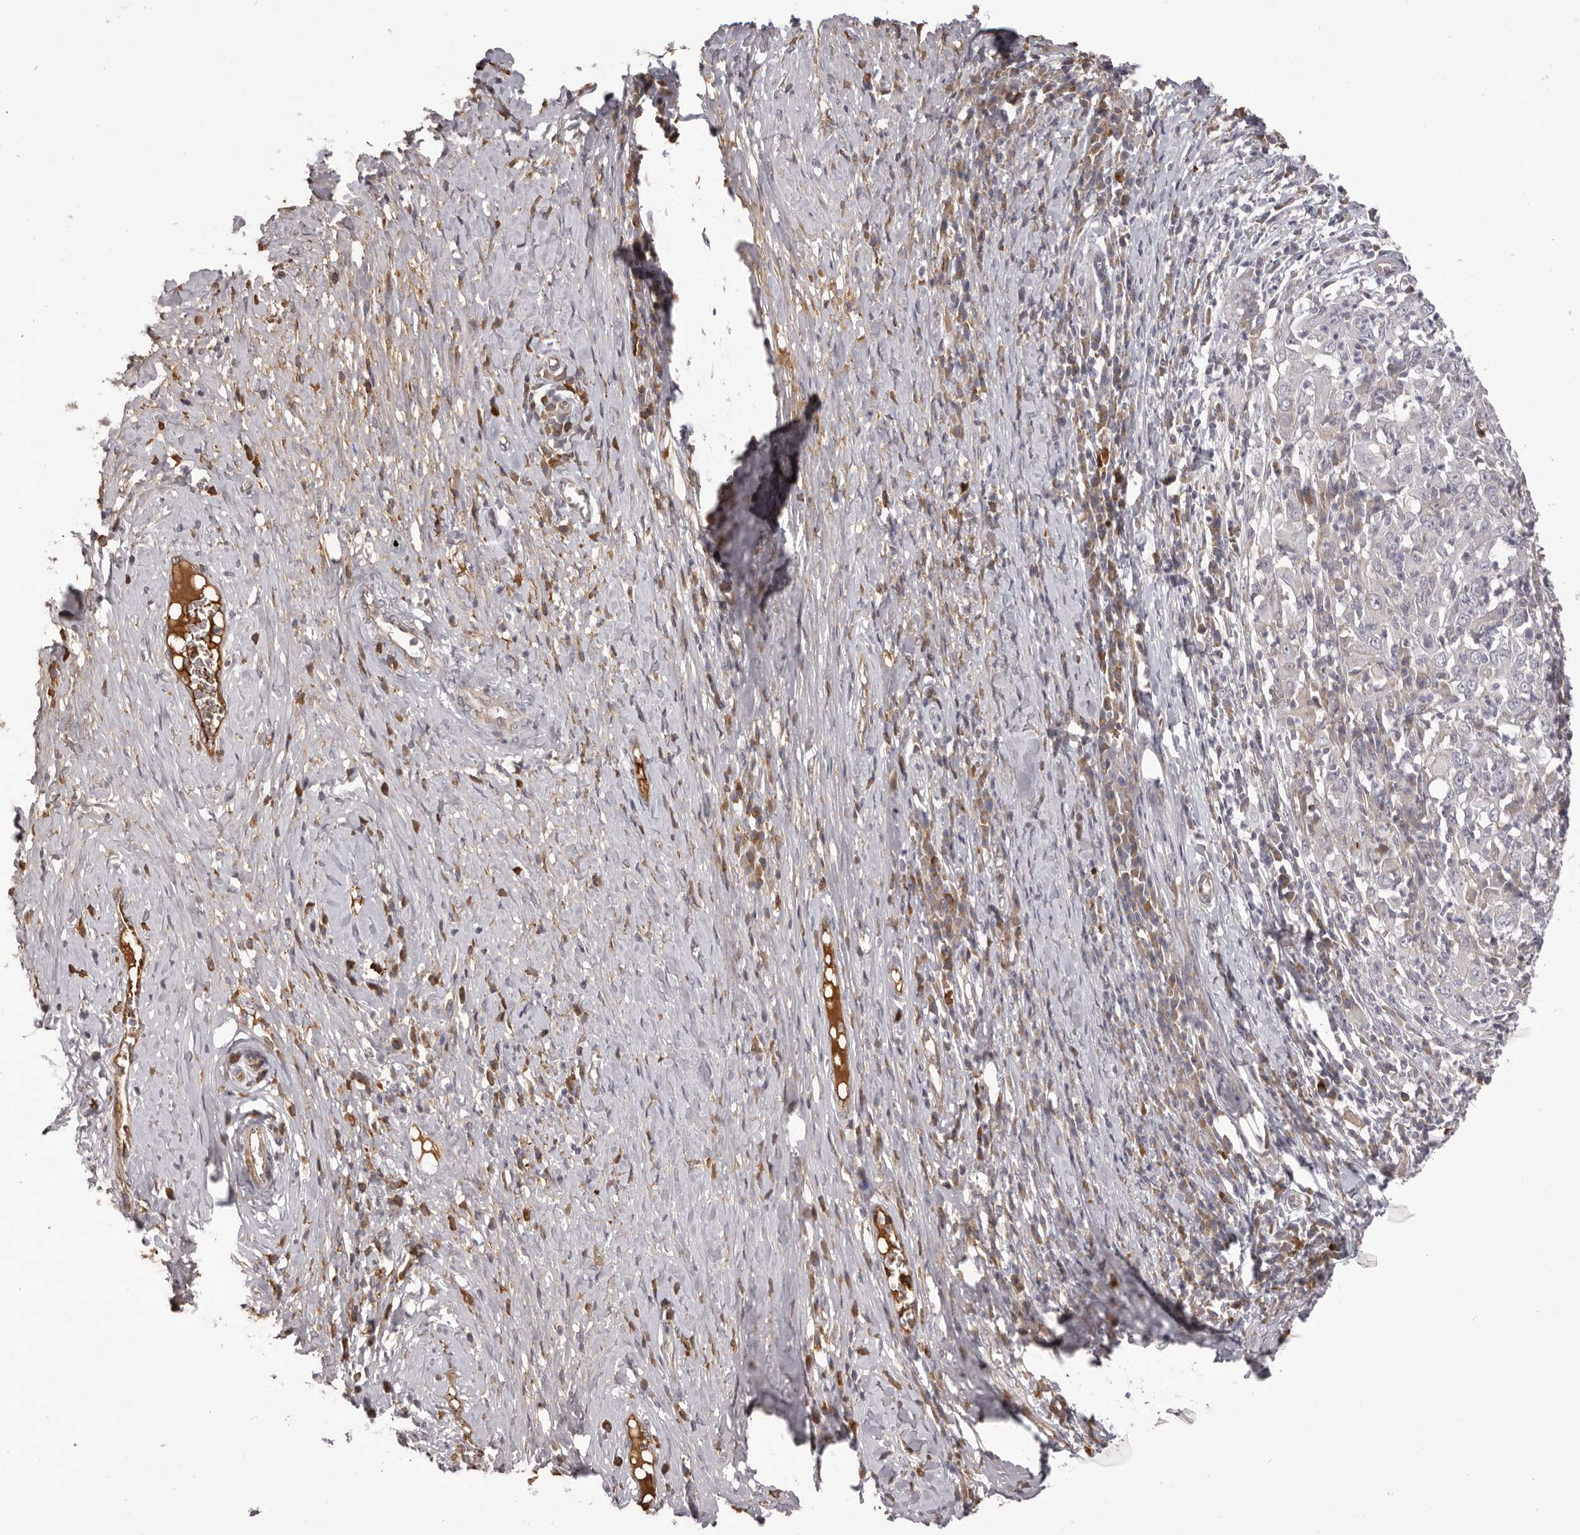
{"staining": {"intensity": "negative", "quantity": "none", "location": "none"}, "tissue": "cervical cancer", "cell_type": "Tumor cells", "image_type": "cancer", "snomed": [{"axis": "morphology", "description": "Squamous cell carcinoma, NOS"}, {"axis": "topography", "description": "Cervix"}], "caption": "This is an IHC micrograph of cervical squamous cell carcinoma. There is no staining in tumor cells.", "gene": "OTUD3", "patient": {"sex": "female", "age": 46}}